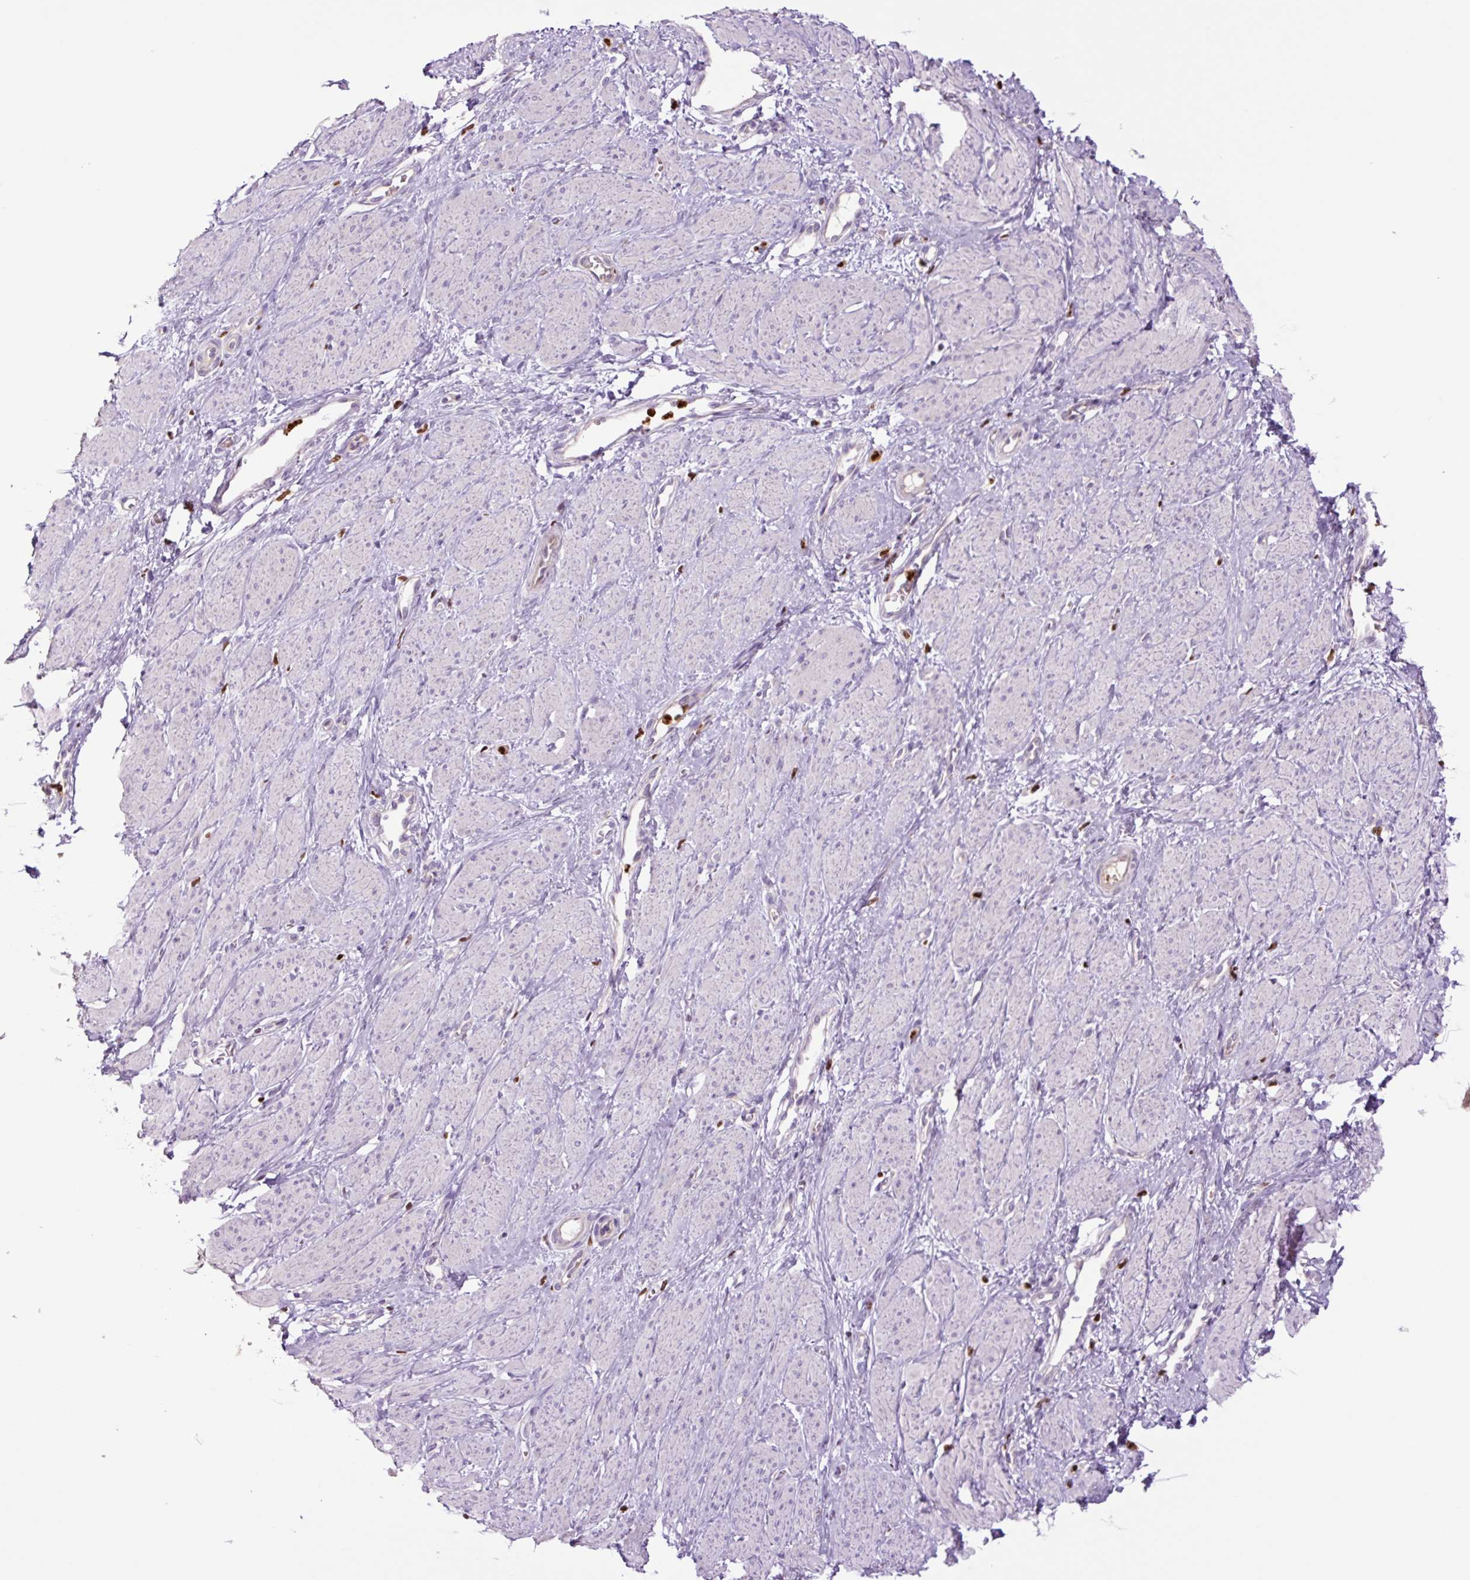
{"staining": {"intensity": "negative", "quantity": "none", "location": "none"}, "tissue": "smooth muscle", "cell_type": "Smooth muscle cells", "image_type": "normal", "snomed": [{"axis": "morphology", "description": "Normal tissue, NOS"}, {"axis": "topography", "description": "Smooth muscle"}, {"axis": "topography", "description": "Uterus"}], "caption": "IHC micrograph of normal human smooth muscle stained for a protein (brown), which reveals no positivity in smooth muscle cells.", "gene": "SPI1", "patient": {"sex": "female", "age": 39}}